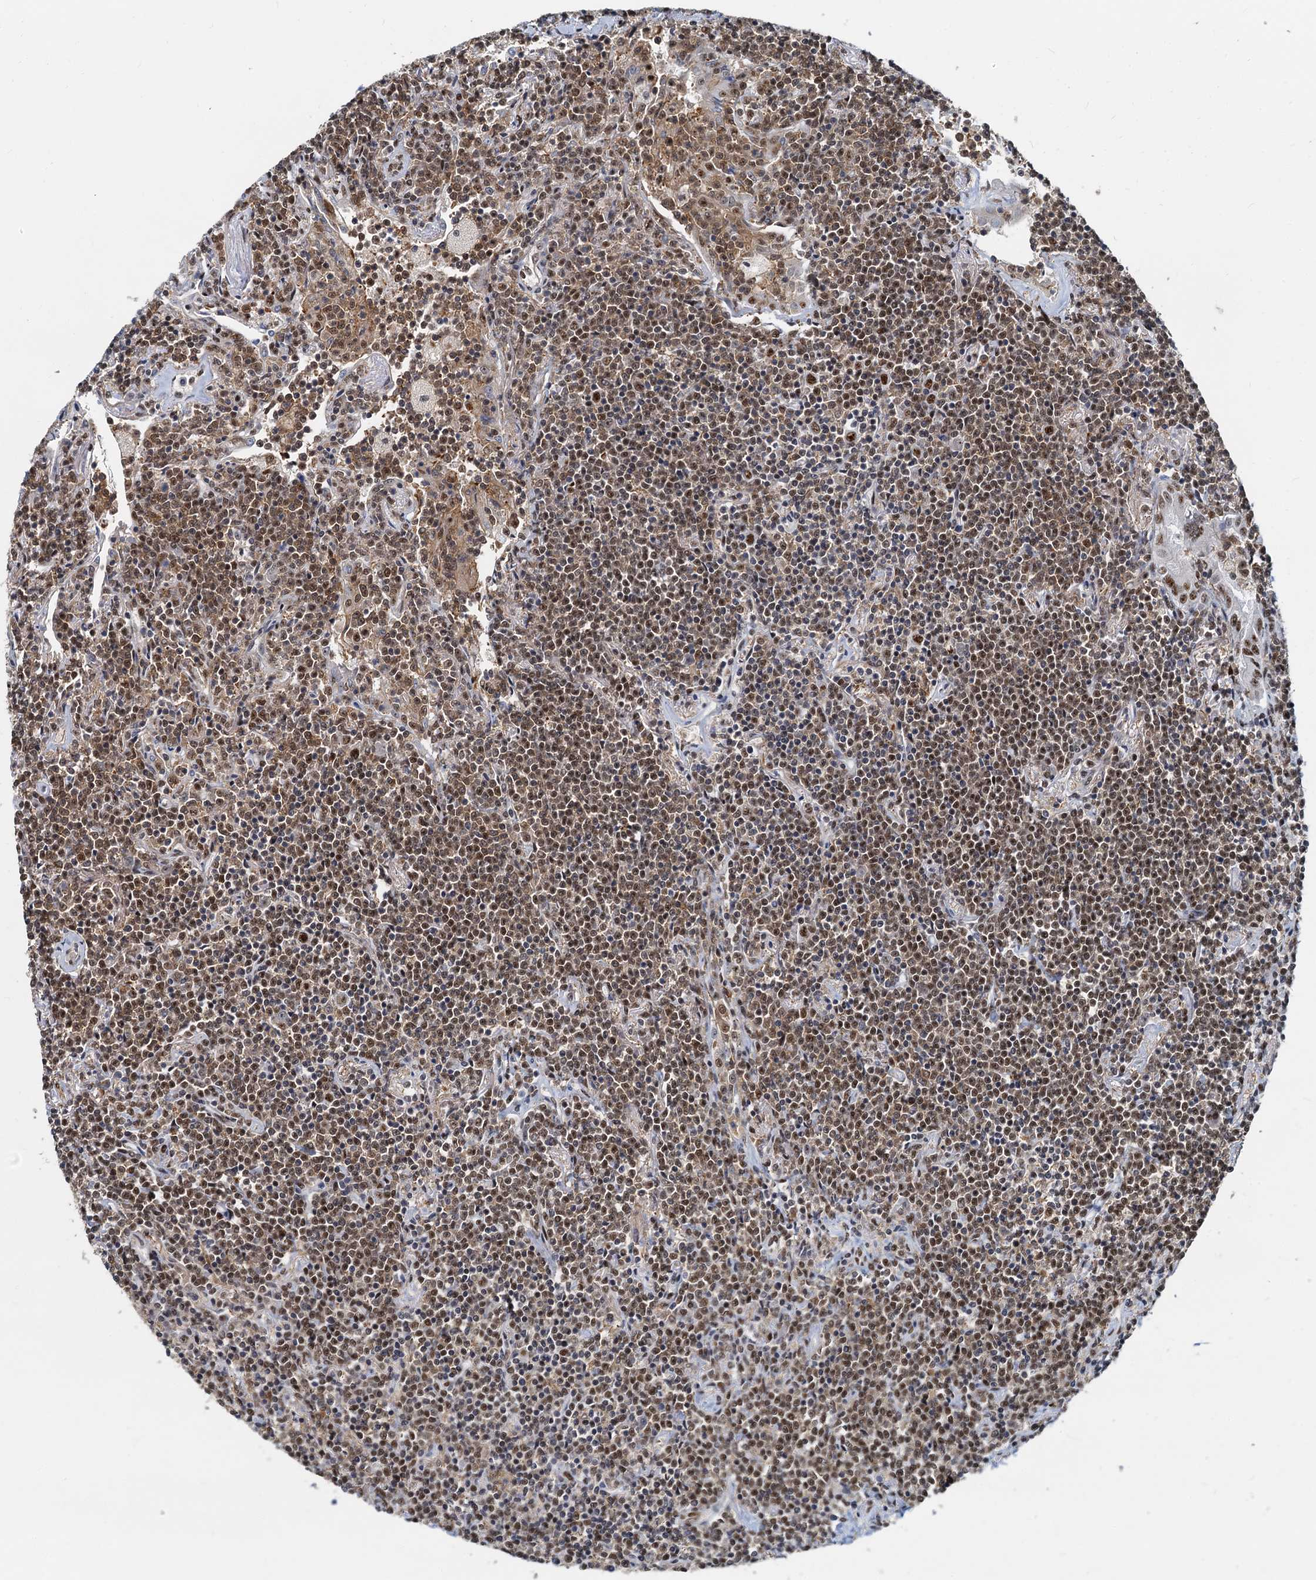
{"staining": {"intensity": "moderate", "quantity": ">75%", "location": "nuclear"}, "tissue": "lymphoma", "cell_type": "Tumor cells", "image_type": "cancer", "snomed": [{"axis": "morphology", "description": "Malignant lymphoma, non-Hodgkin's type, Low grade"}, {"axis": "topography", "description": "Lung"}], "caption": "High-power microscopy captured an immunohistochemistry photomicrograph of low-grade malignant lymphoma, non-Hodgkin's type, revealing moderate nuclear staining in approximately >75% of tumor cells. (brown staining indicates protein expression, while blue staining denotes nuclei).", "gene": "RBM26", "patient": {"sex": "female", "age": 71}}